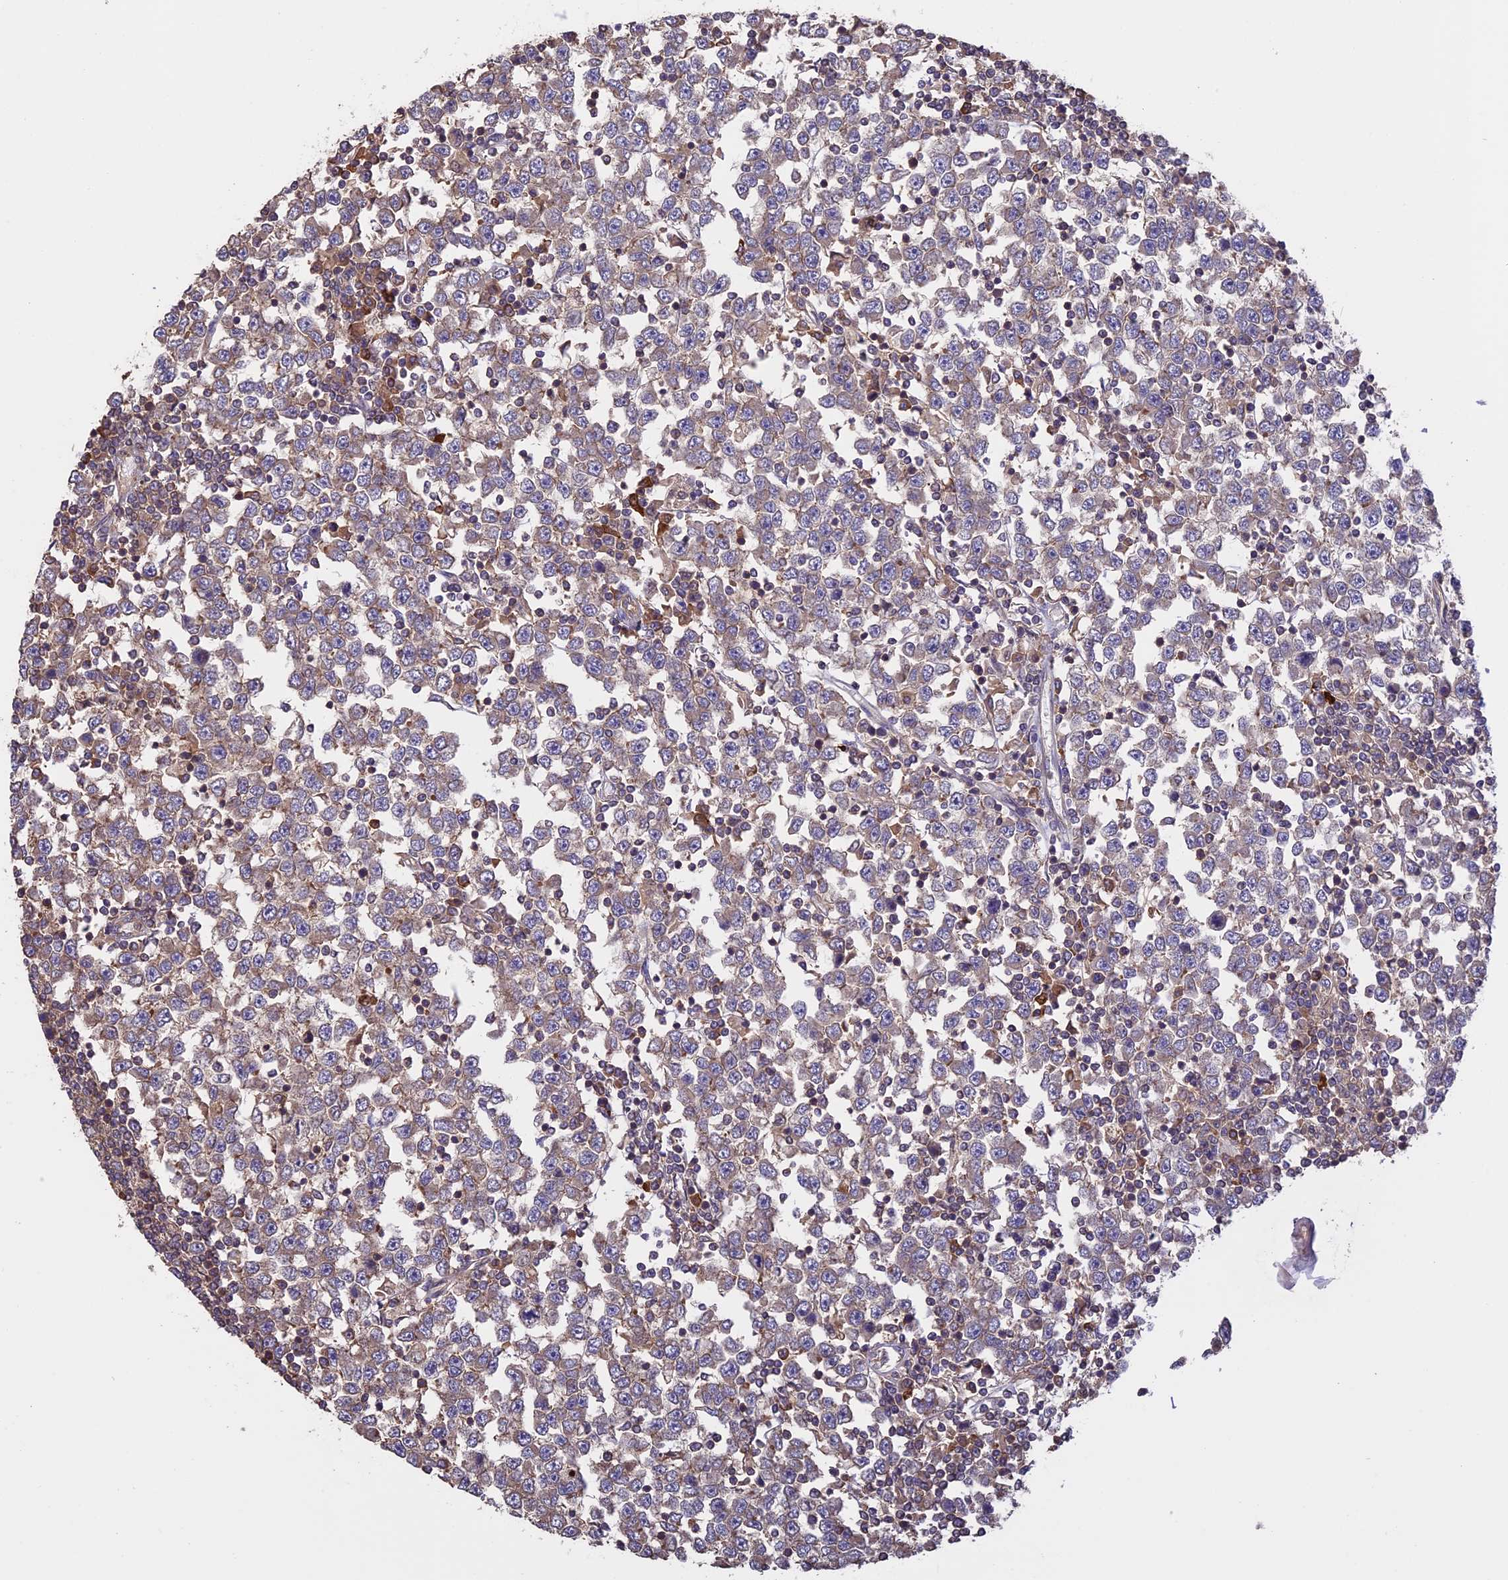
{"staining": {"intensity": "weak", "quantity": "25%-75%", "location": "cytoplasmic/membranous"}, "tissue": "testis cancer", "cell_type": "Tumor cells", "image_type": "cancer", "snomed": [{"axis": "morphology", "description": "Seminoma, NOS"}, {"axis": "topography", "description": "Testis"}], "caption": "An immunohistochemistry (IHC) histopathology image of neoplastic tissue is shown. Protein staining in brown labels weak cytoplasmic/membranous positivity in seminoma (testis) within tumor cells.", "gene": "GAS8", "patient": {"sex": "male", "age": 65}}